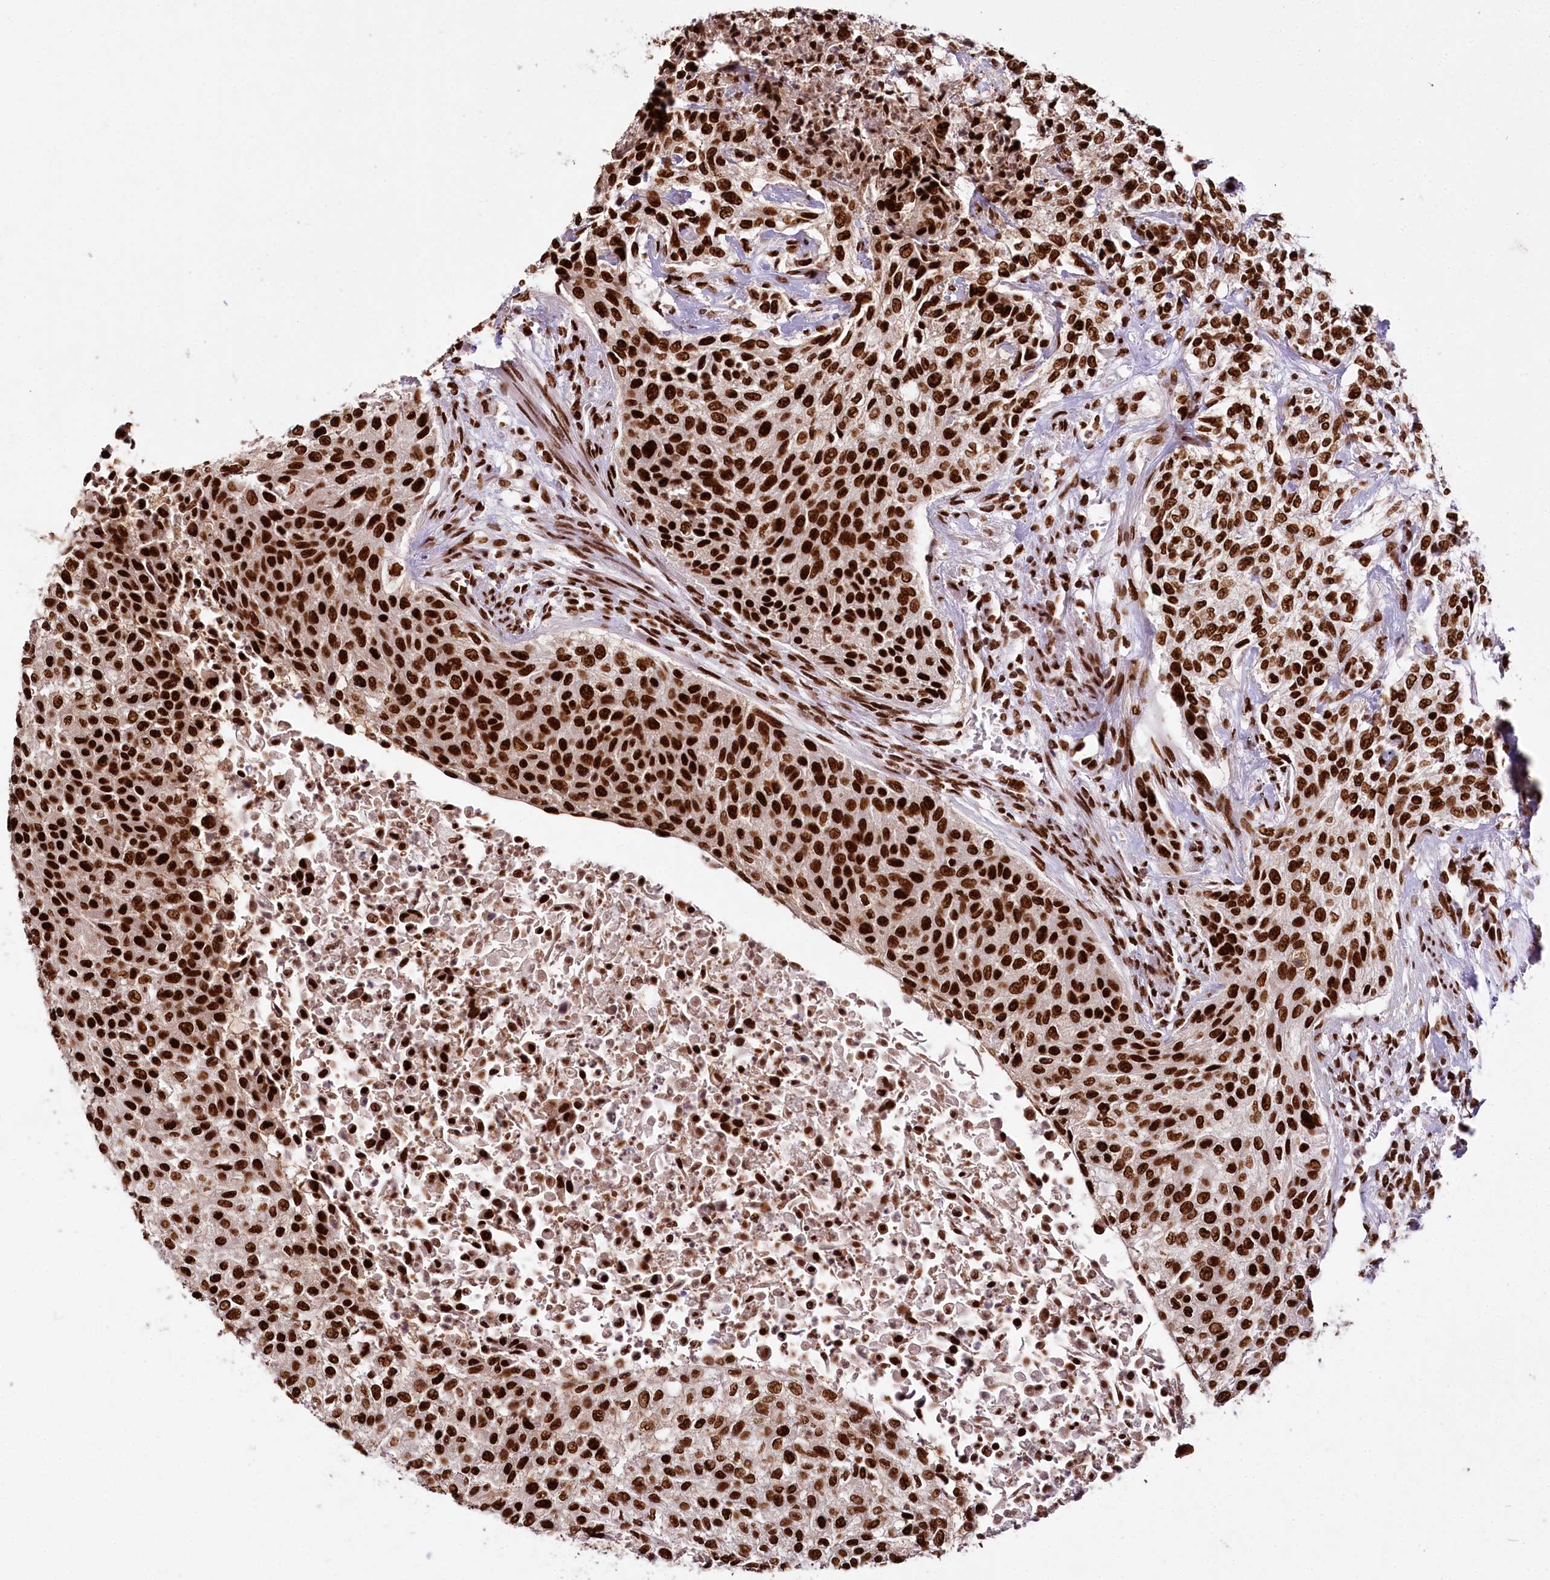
{"staining": {"intensity": "strong", "quantity": ">75%", "location": "nuclear"}, "tissue": "urothelial cancer", "cell_type": "Tumor cells", "image_type": "cancer", "snomed": [{"axis": "morphology", "description": "Normal tissue, NOS"}, {"axis": "morphology", "description": "Urothelial carcinoma, NOS"}, {"axis": "topography", "description": "Urinary bladder"}, {"axis": "topography", "description": "Peripheral nerve tissue"}], "caption": "Strong nuclear expression is appreciated in about >75% of tumor cells in urothelial cancer.", "gene": "SMARCE1", "patient": {"sex": "male", "age": 35}}